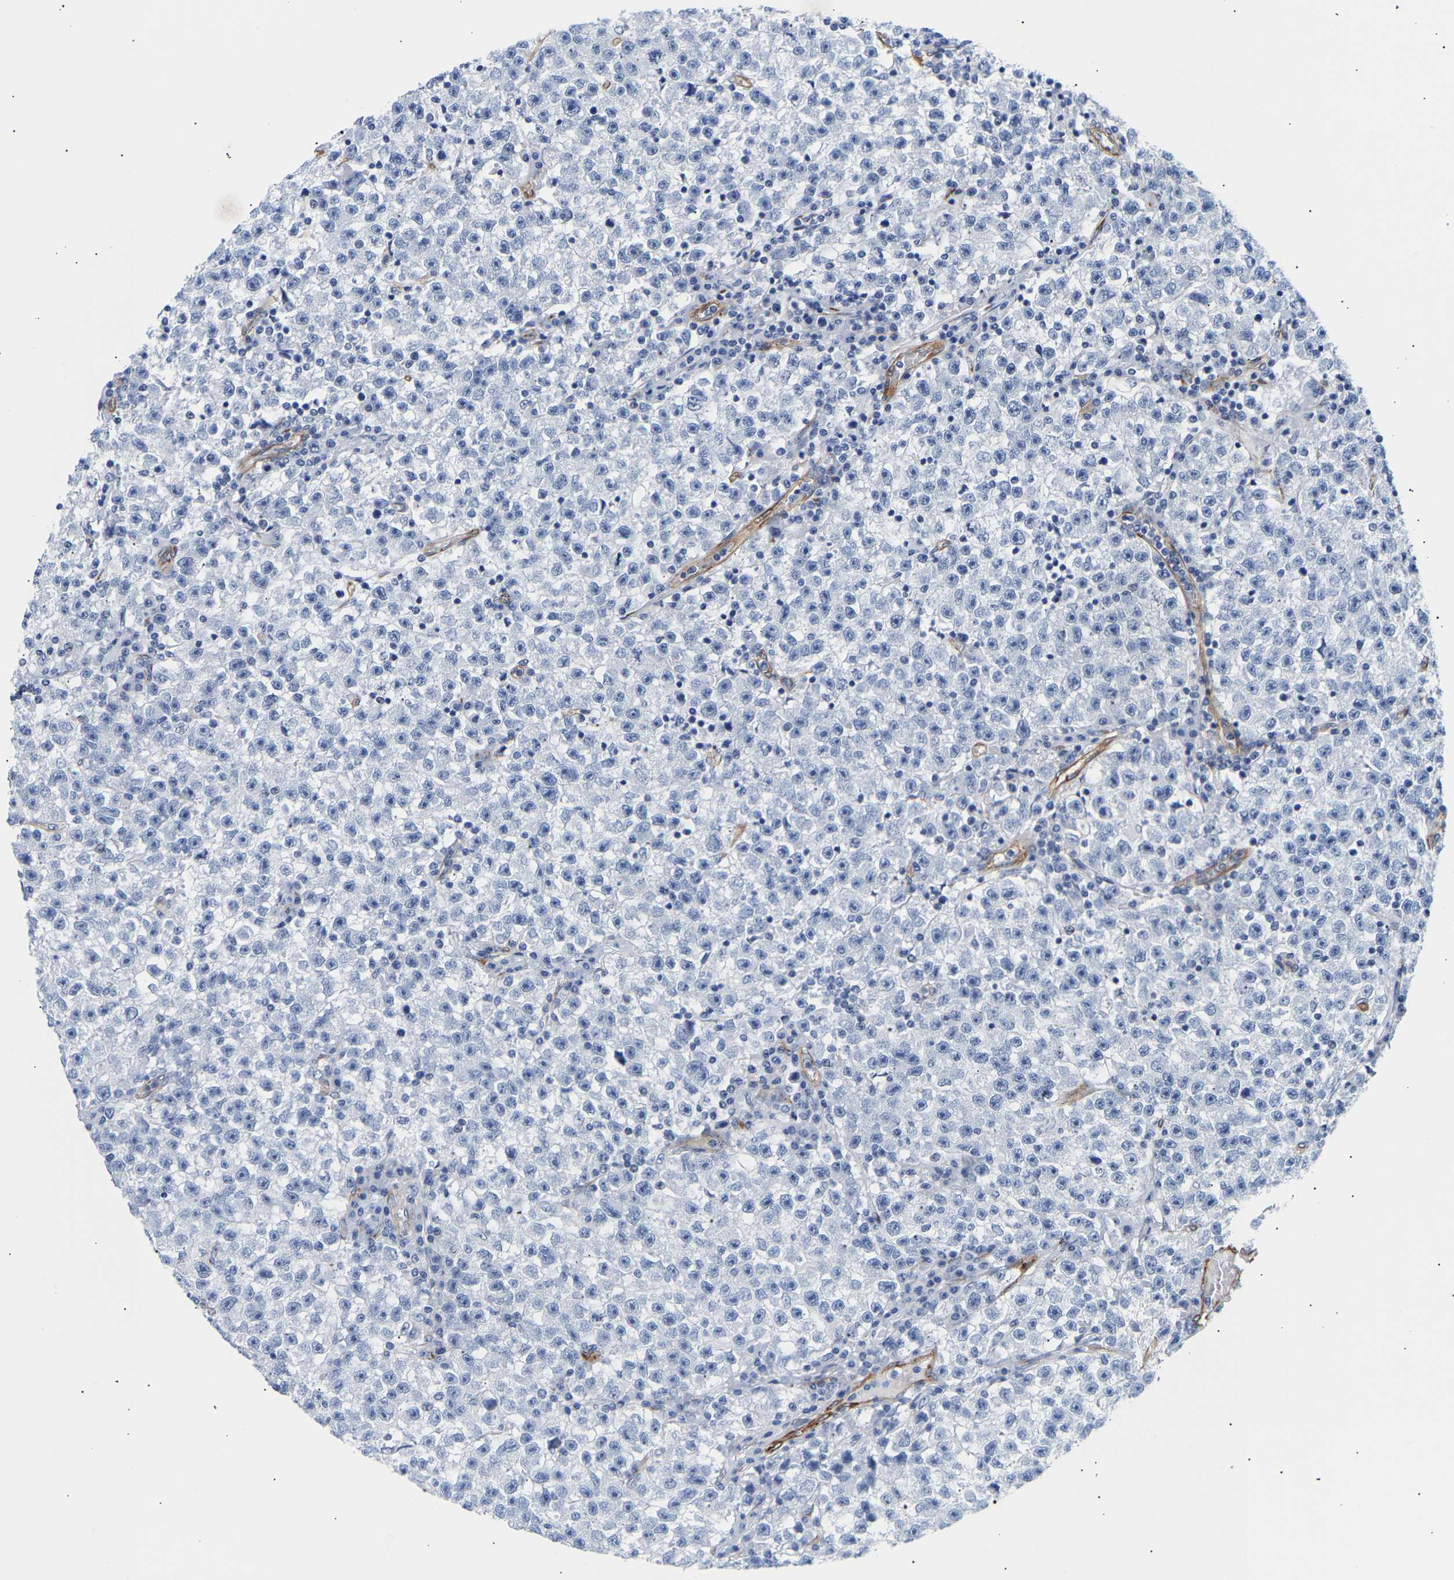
{"staining": {"intensity": "negative", "quantity": "none", "location": "none"}, "tissue": "testis cancer", "cell_type": "Tumor cells", "image_type": "cancer", "snomed": [{"axis": "morphology", "description": "Seminoma, NOS"}, {"axis": "topography", "description": "Testis"}], "caption": "Testis cancer was stained to show a protein in brown. There is no significant staining in tumor cells.", "gene": "IGFBP7", "patient": {"sex": "male", "age": 22}}